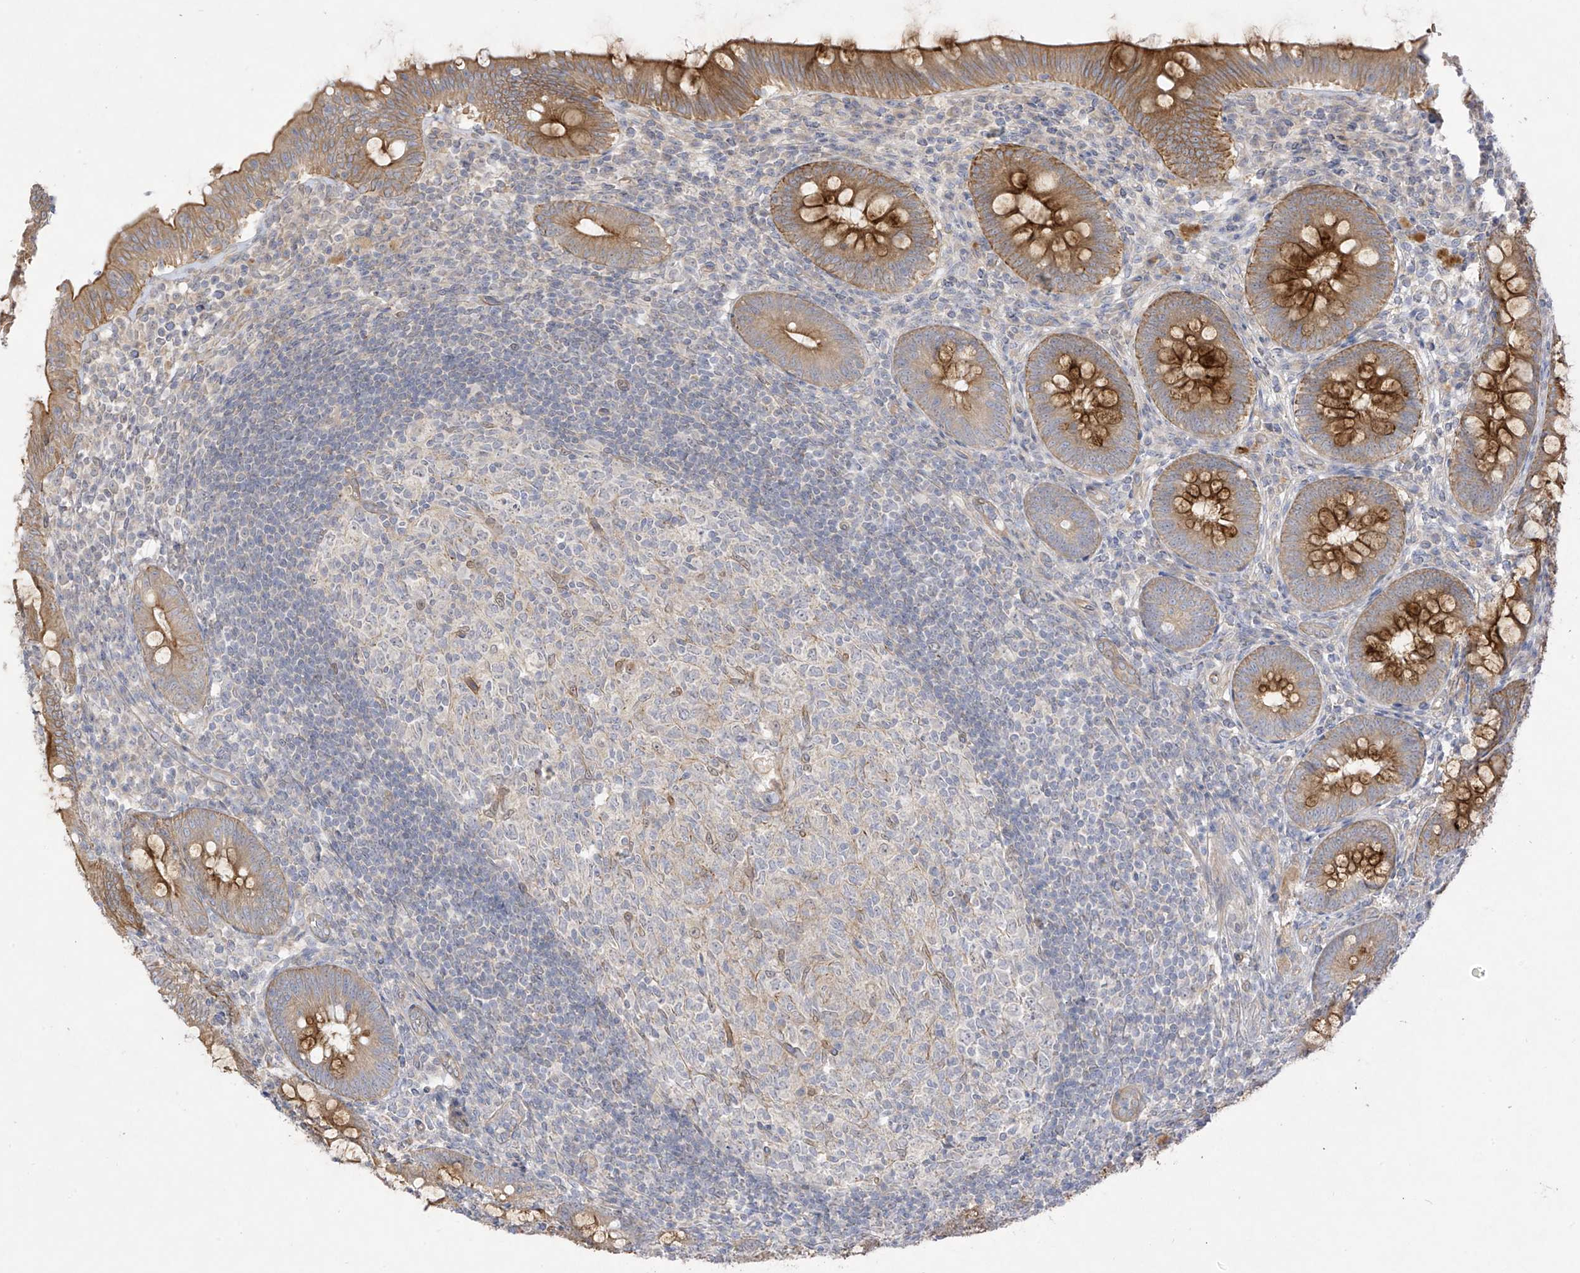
{"staining": {"intensity": "strong", "quantity": "25%-75%", "location": "cytoplasmic/membranous"}, "tissue": "appendix", "cell_type": "Glandular cells", "image_type": "normal", "snomed": [{"axis": "morphology", "description": "Normal tissue, NOS"}, {"axis": "topography", "description": "Appendix"}], "caption": "Immunohistochemistry of unremarkable human appendix shows high levels of strong cytoplasmic/membranous expression in about 25%-75% of glandular cells.", "gene": "EIPR1", "patient": {"sex": "male", "age": 14}}